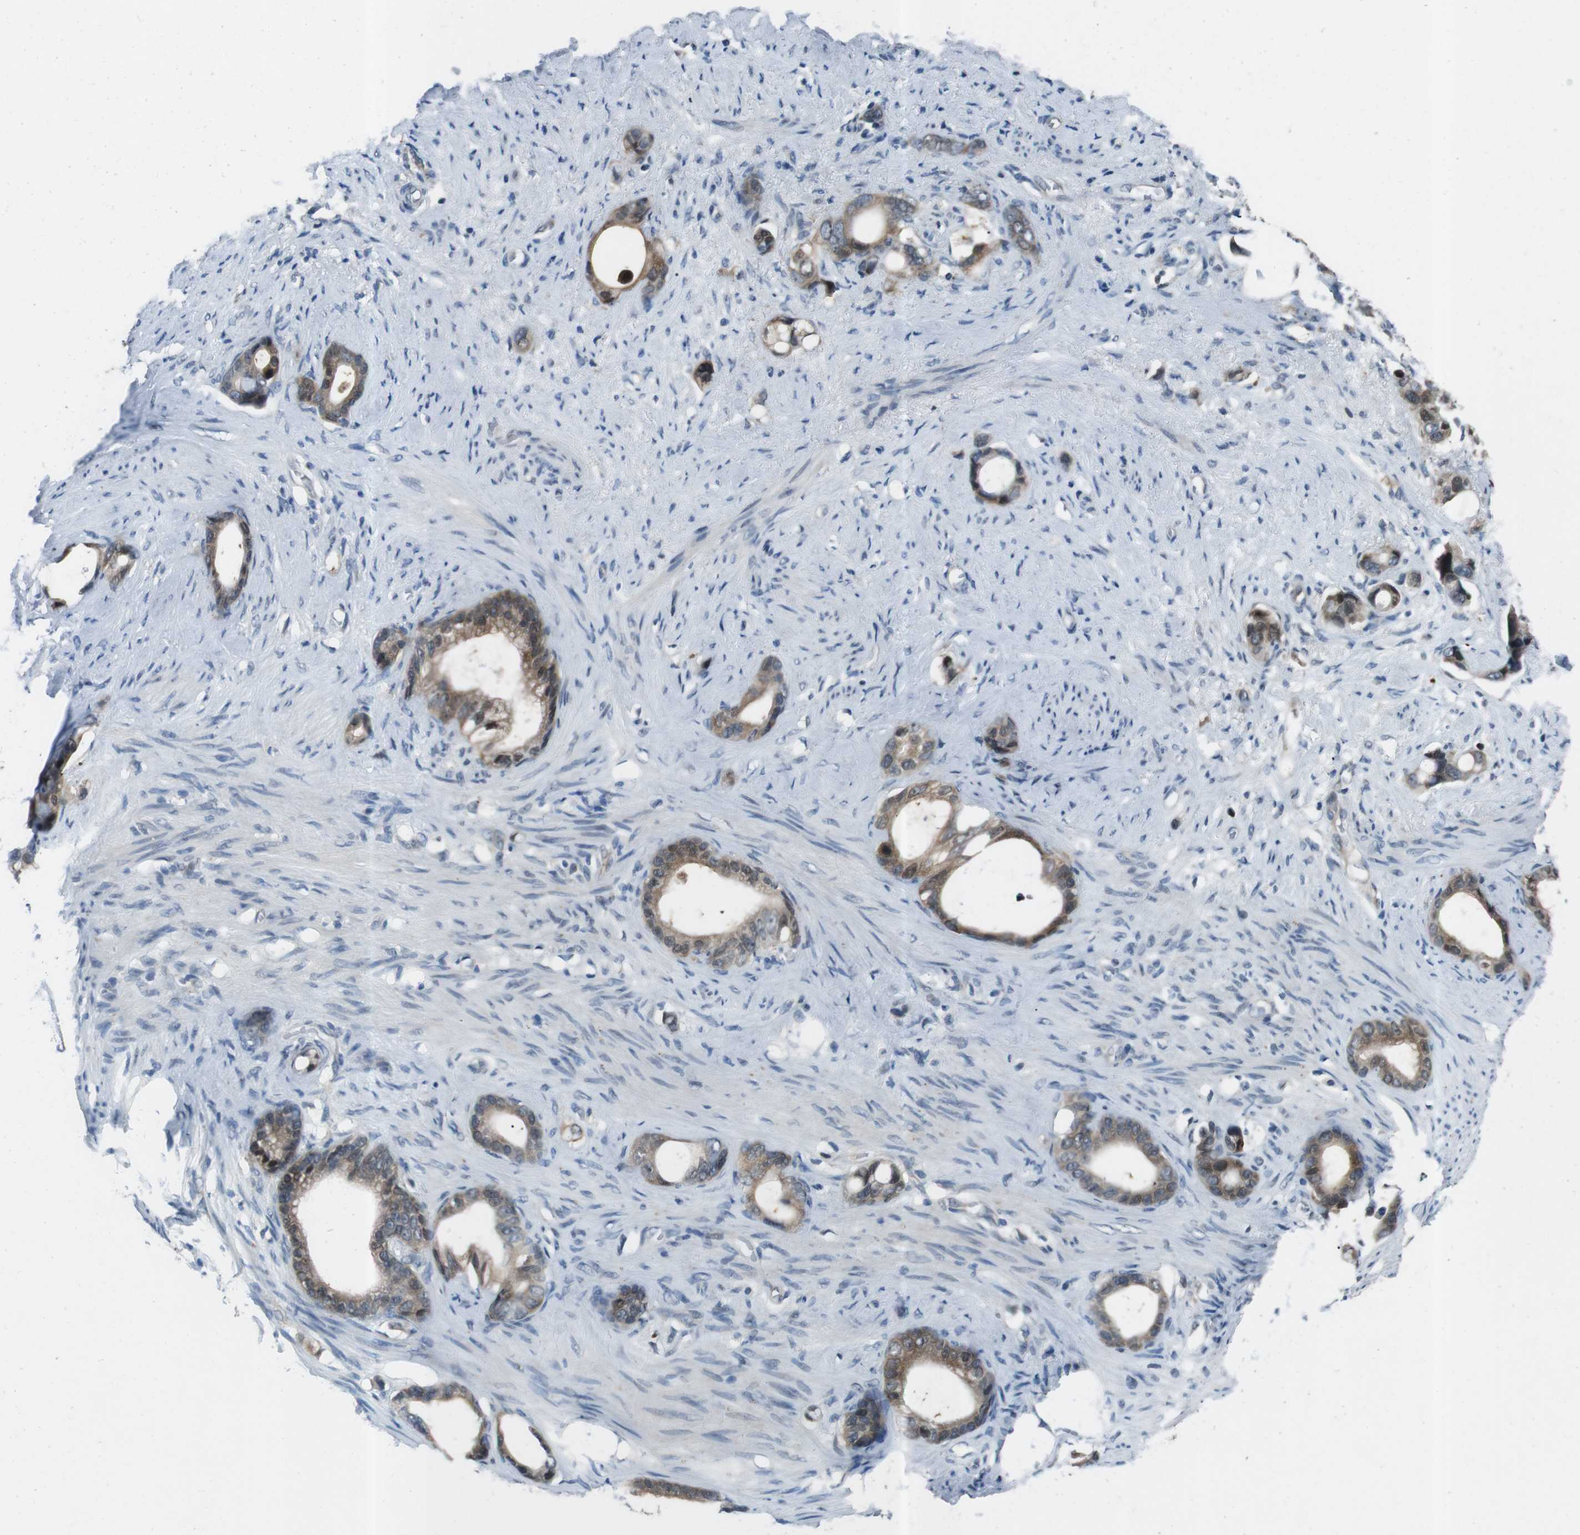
{"staining": {"intensity": "moderate", "quantity": ">75%", "location": "cytoplasmic/membranous"}, "tissue": "stomach cancer", "cell_type": "Tumor cells", "image_type": "cancer", "snomed": [{"axis": "morphology", "description": "Adenocarcinoma, NOS"}, {"axis": "topography", "description": "Stomach"}], "caption": "A photomicrograph of adenocarcinoma (stomach) stained for a protein shows moderate cytoplasmic/membranous brown staining in tumor cells.", "gene": "LRP5", "patient": {"sex": "female", "age": 75}}